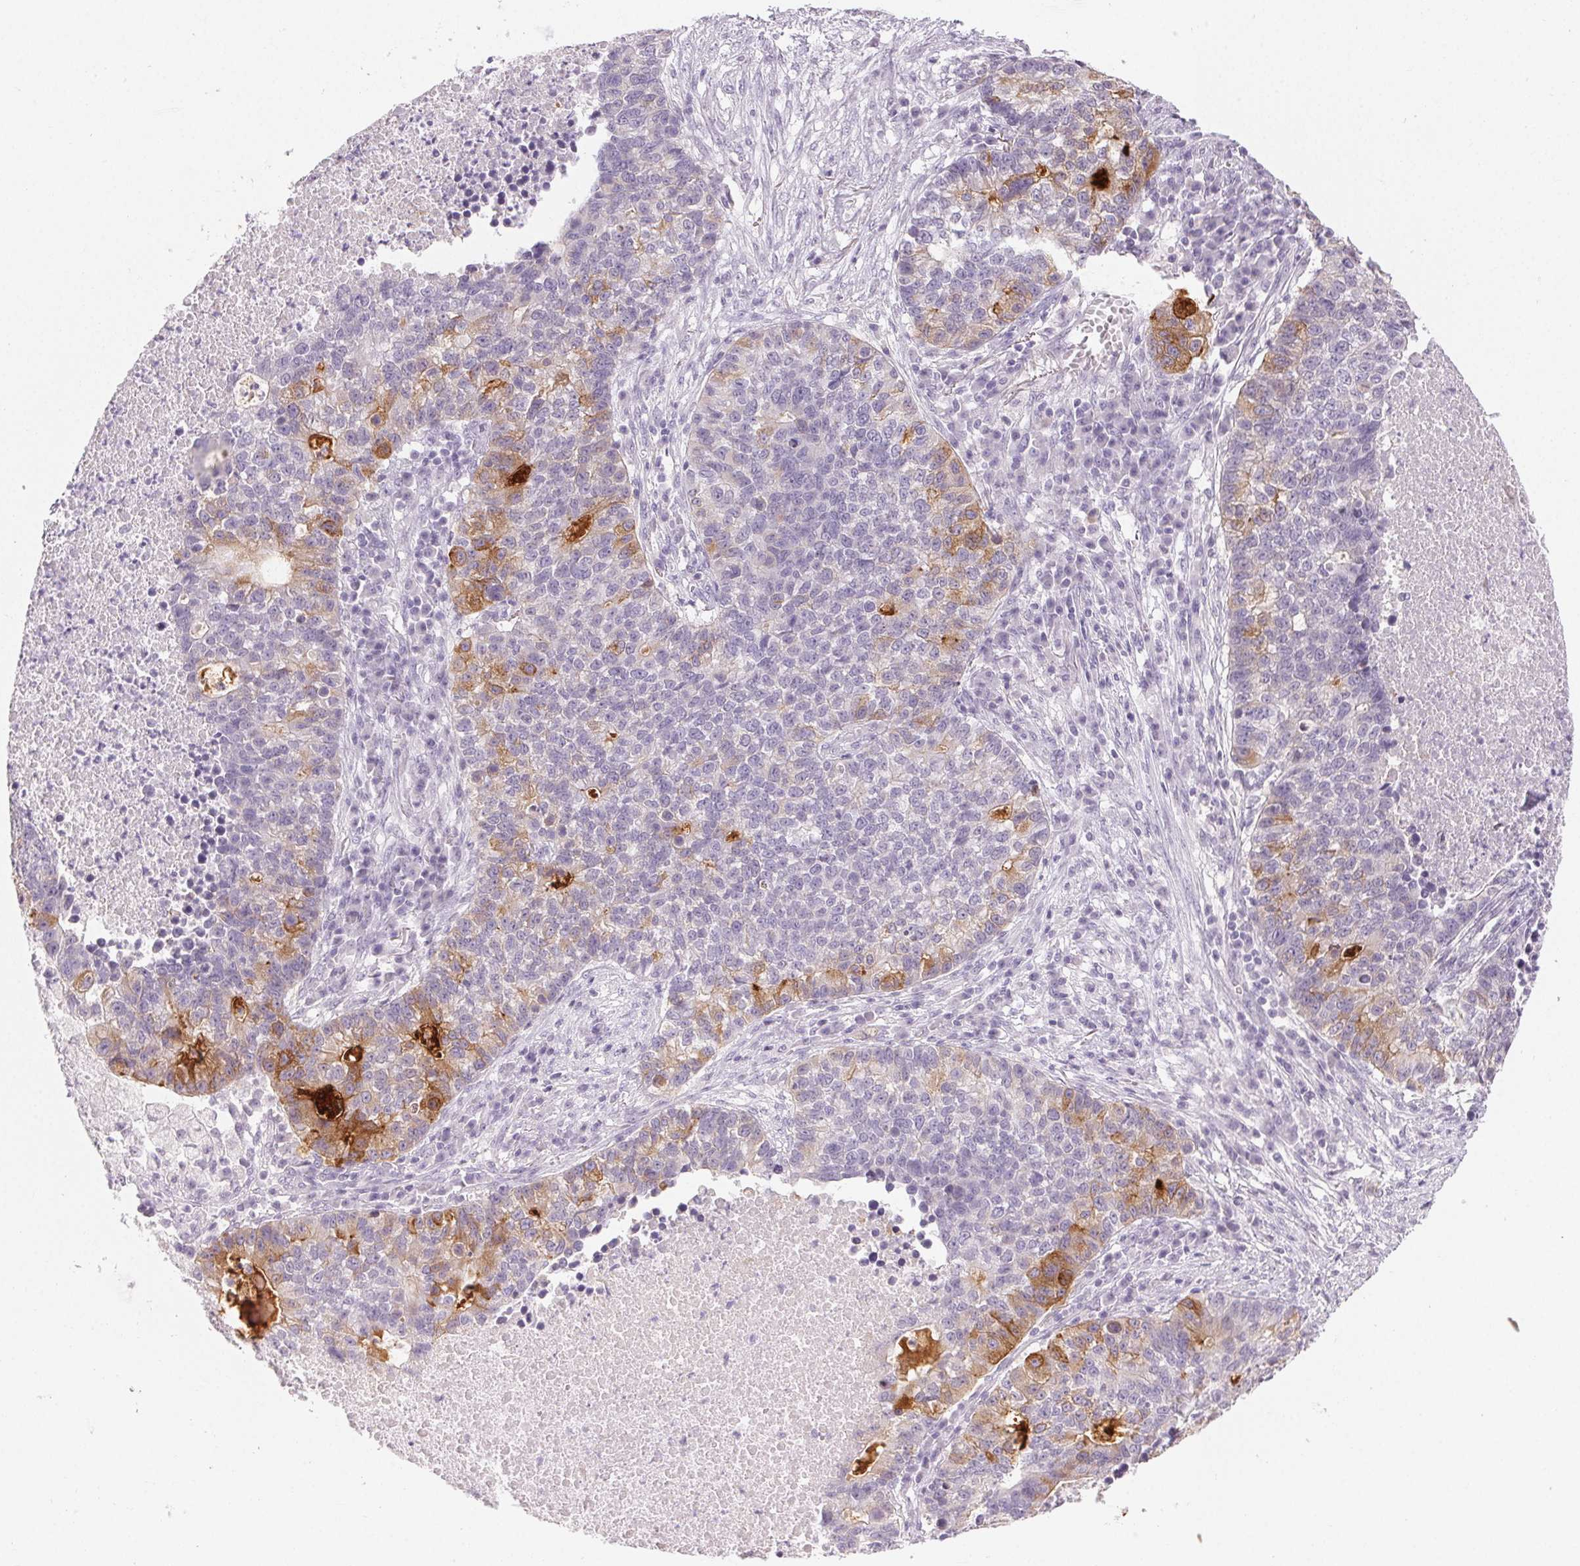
{"staining": {"intensity": "moderate", "quantity": "<25%", "location": "cytoplasmic/membranous"}, "tissue": "lung cancer", "cell_type": "Tumor cells", "image_type": "cancer", "snomed": [{"axis": "morphology", "description": "Adenocarcinoma, NOS"}, {"axis": "topography", "description": "Lung"}], "caption": "Protein expression analysis of lung adenocarcinoma exhibits moderate cytoplasmic/membranous staining in about <25% of tumor cells.", "gene": "SFTPD", "patient": {"sex": "male", "age": 57}}